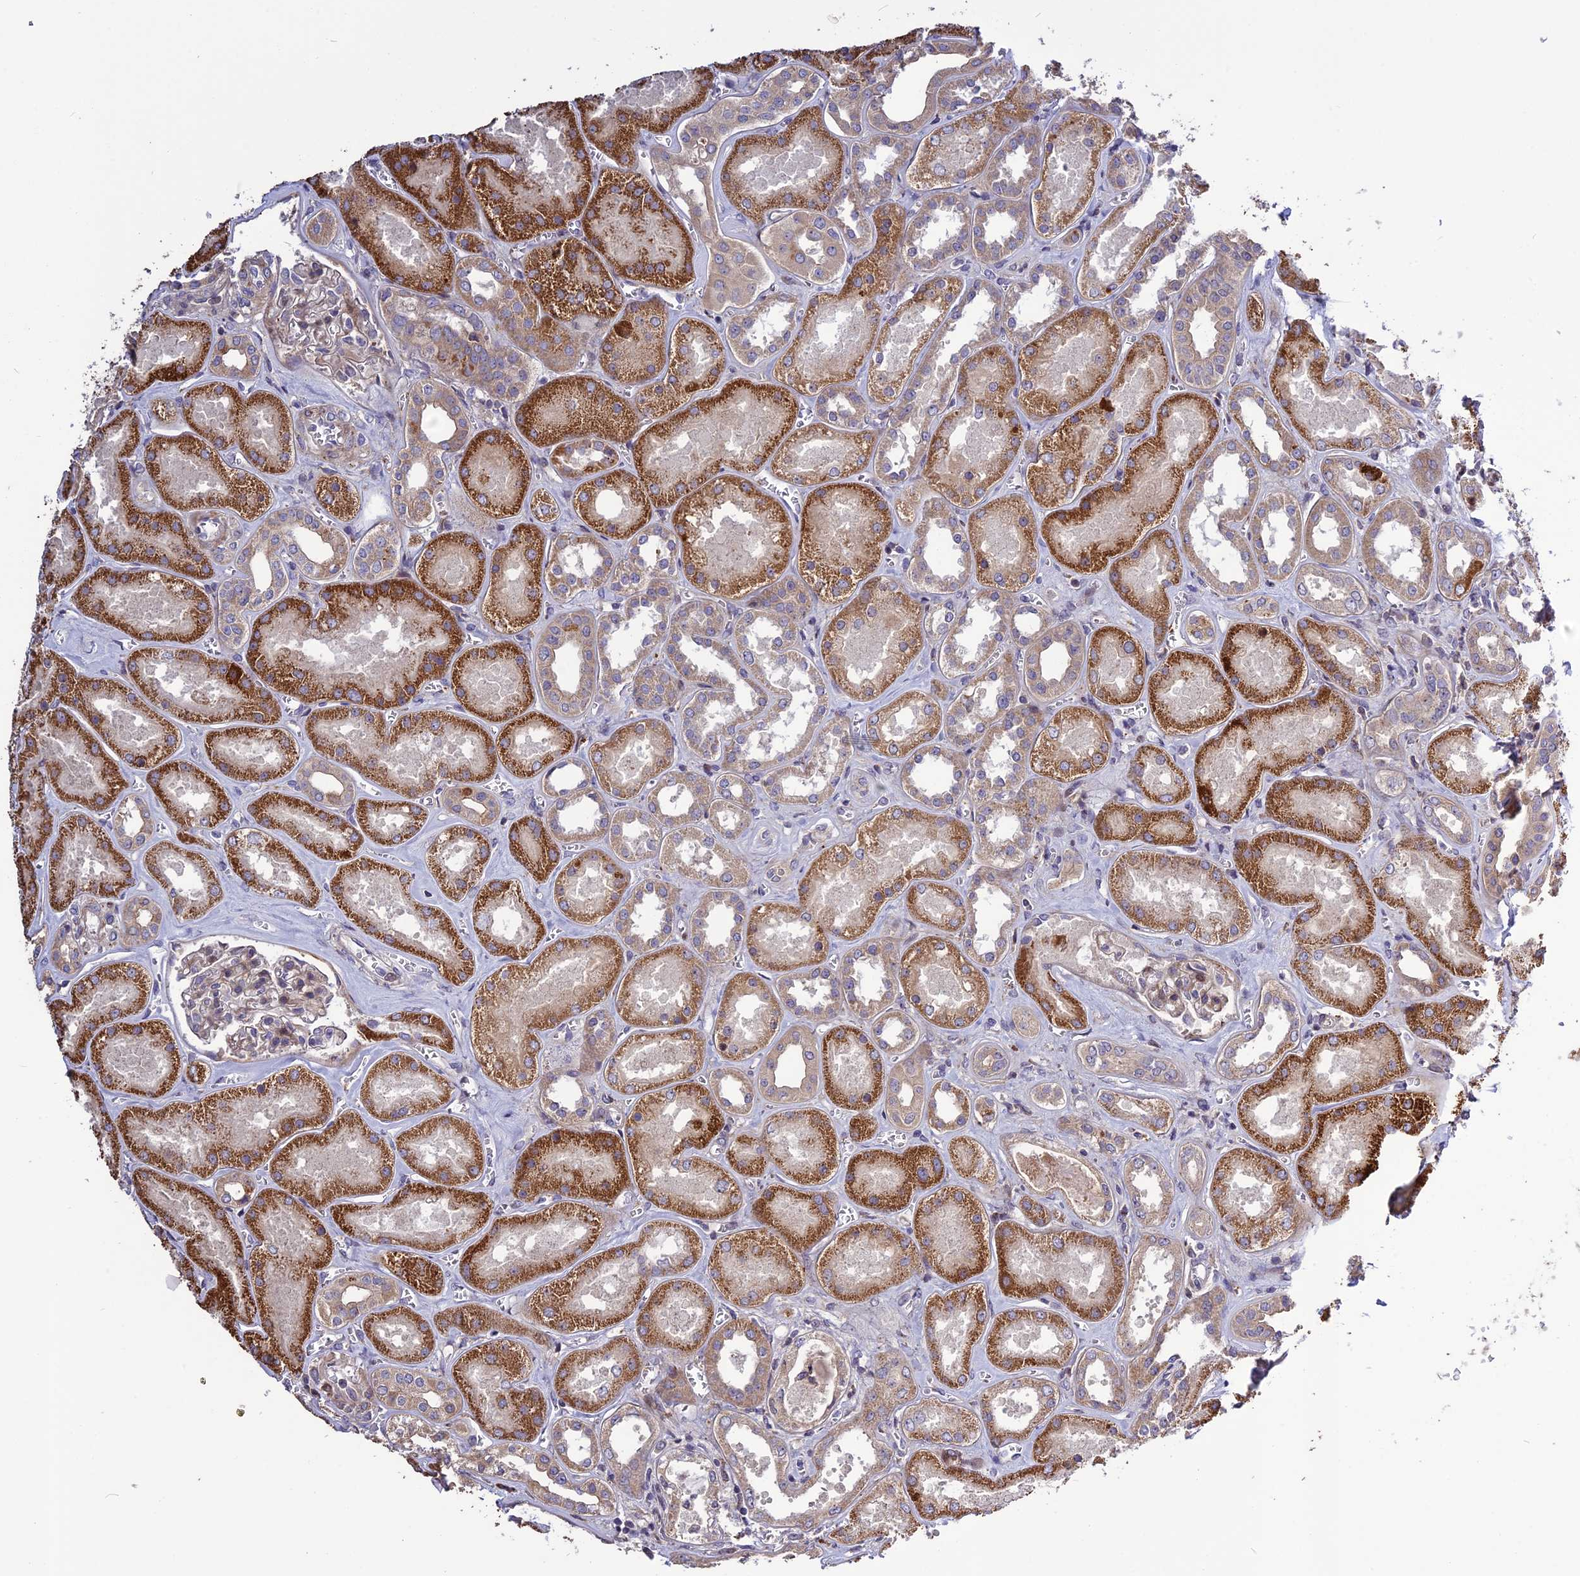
{"staining": {"intensity": "negative", "quantity": "none", "location": "none"}, "tissue": "kidney", "cell_type": "Cells in glomeruli", "image_type": "normal", "snomed": [{"axis": "morphology", "description": "Normal tissue, NOS"}, {"axis": "morphology", "description": "Adenocarcinoma, NOS"}, {"axis": "topography", "description": "Kidney"}], "caption": "The micrograph reveals no staining of cells in glomeruli in benign kidney.", "gene": "SPG21", "patient": {"sex": "female", "age": 68}}